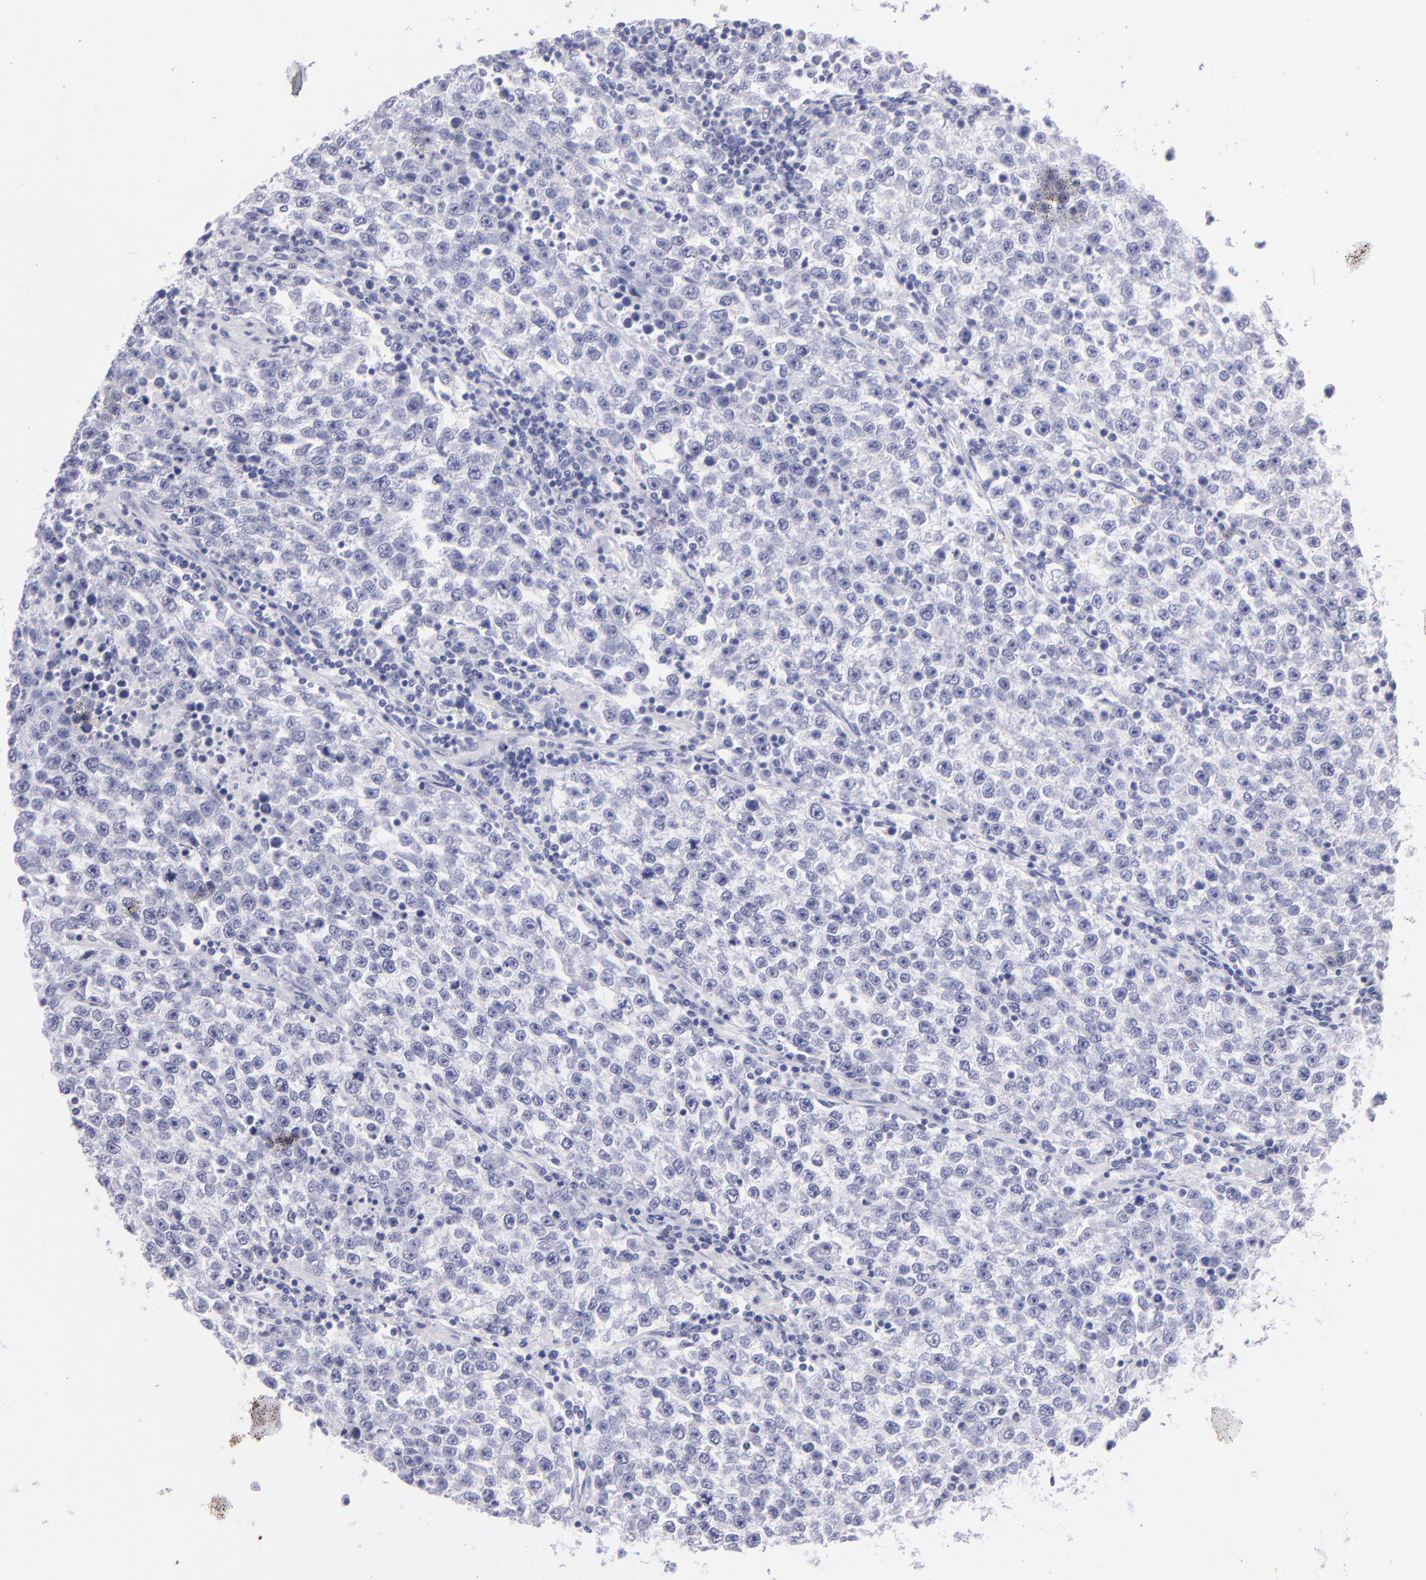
{"staining": {"intensity": "negative", "quantity": "none", "location": "none"}, "tissue": "testis cancer", "cell_type": "Tumor cells", "image_type": "cancer", "snomed": [{"axis": "morphology", "description": "Seminoma, NOS"}, {"axis": "topography", "description": "Testis"}], "caption": "Tumor cells show no significant protein positivity in testis cancer (seminoma).", "gene": "PRPH", "patient": {"sex": "male", "age": 36}}